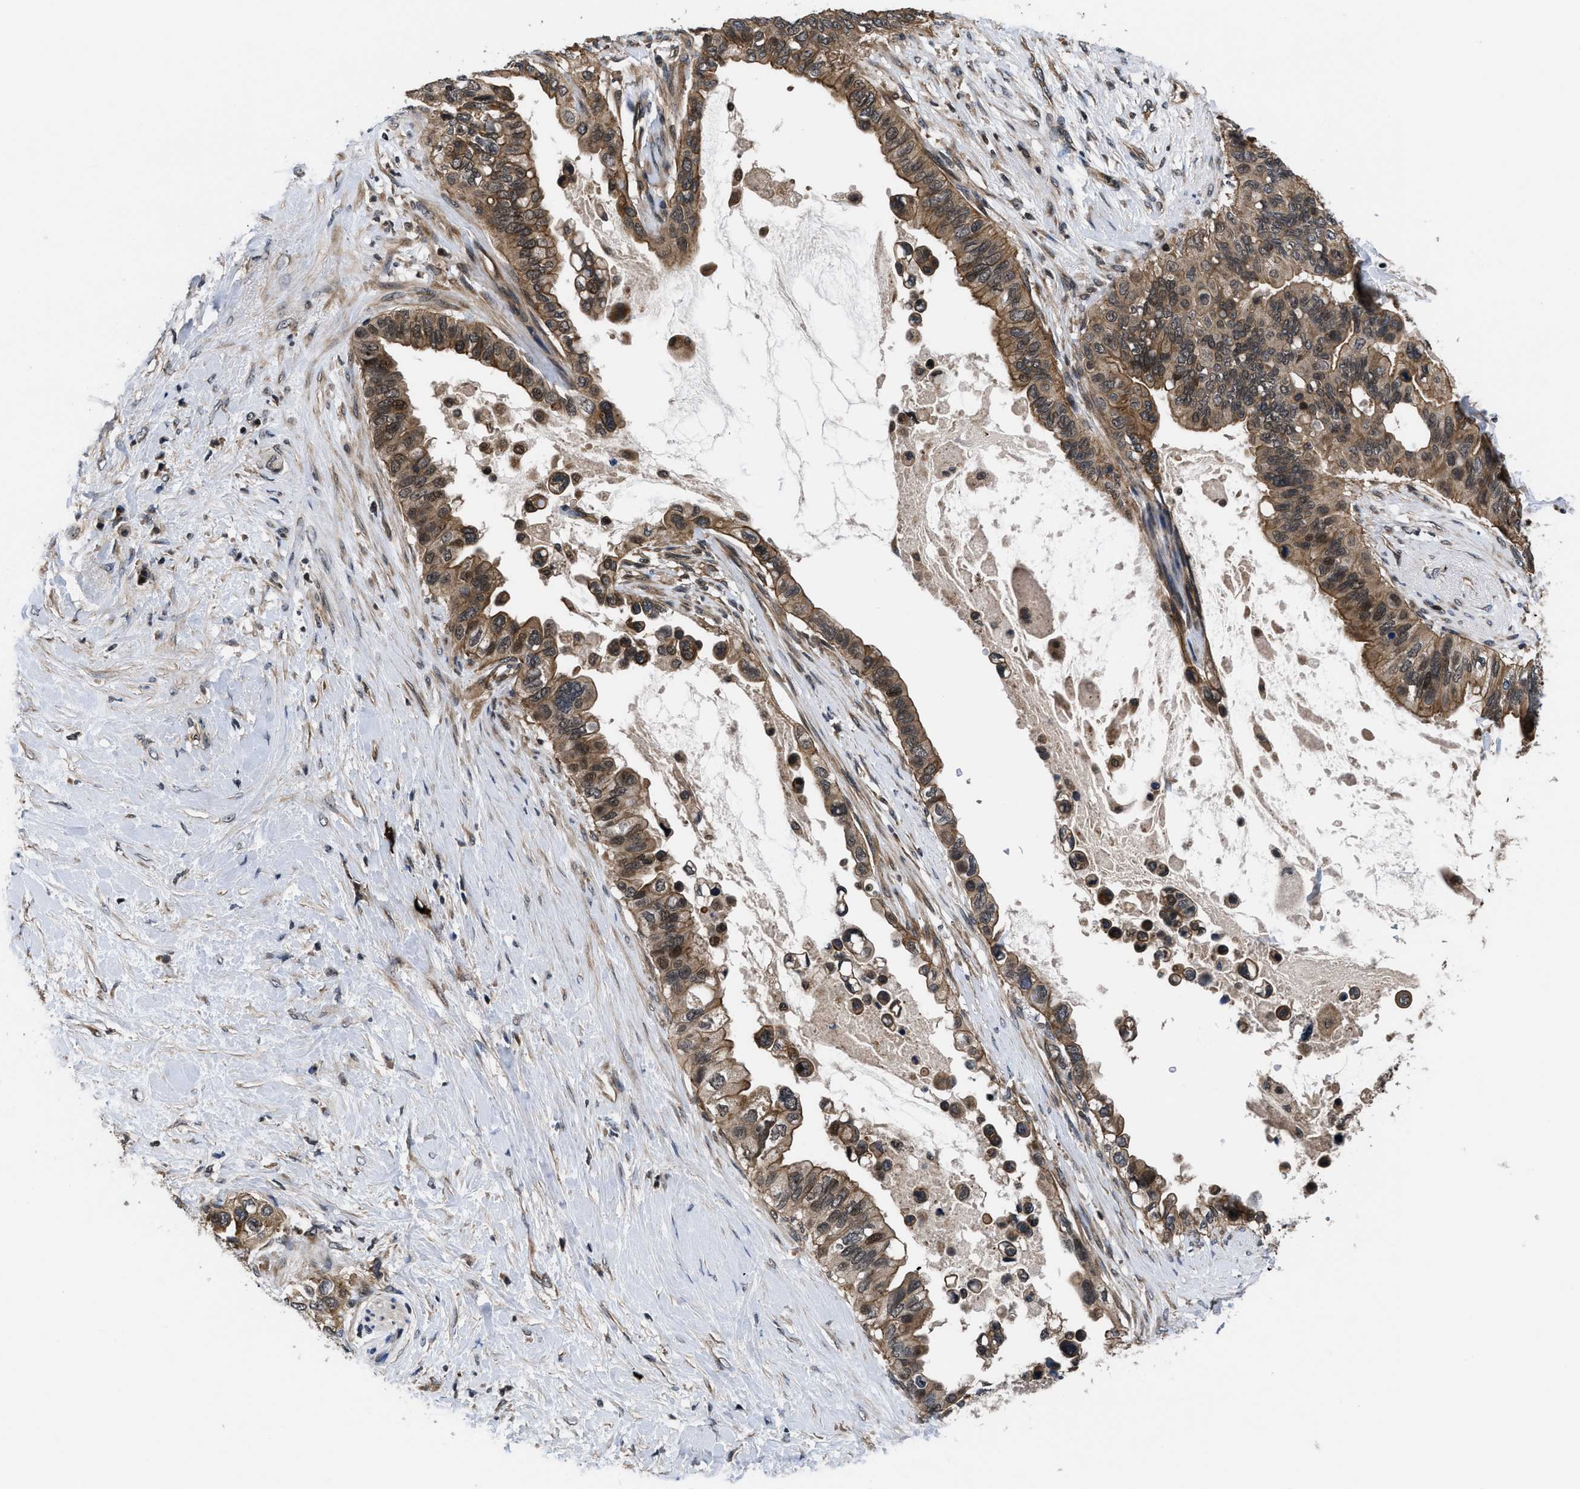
{"staining": {"intensity": "moderate", "quantity": ">75%", "location": "cytoplasmic/membranous,nuclear"}, "tissue": "pancreatic cancer", "cell_type": "Tumor cells", "image_type": "cancer", "snomed": [{"axis": "morphology", "description": "Adenocarcinoma, NOS"}, {"axis": "topography", "description": "Pancreas"}], "caption": "Protein analysis of pancreatic cancer tissue demonstrates moderate cytoplasmic/membranous and nuclear staining in about >75% of tumor cells.", "gene": "DNAJC14", "patient": {"sex": "female", "age": 56}}